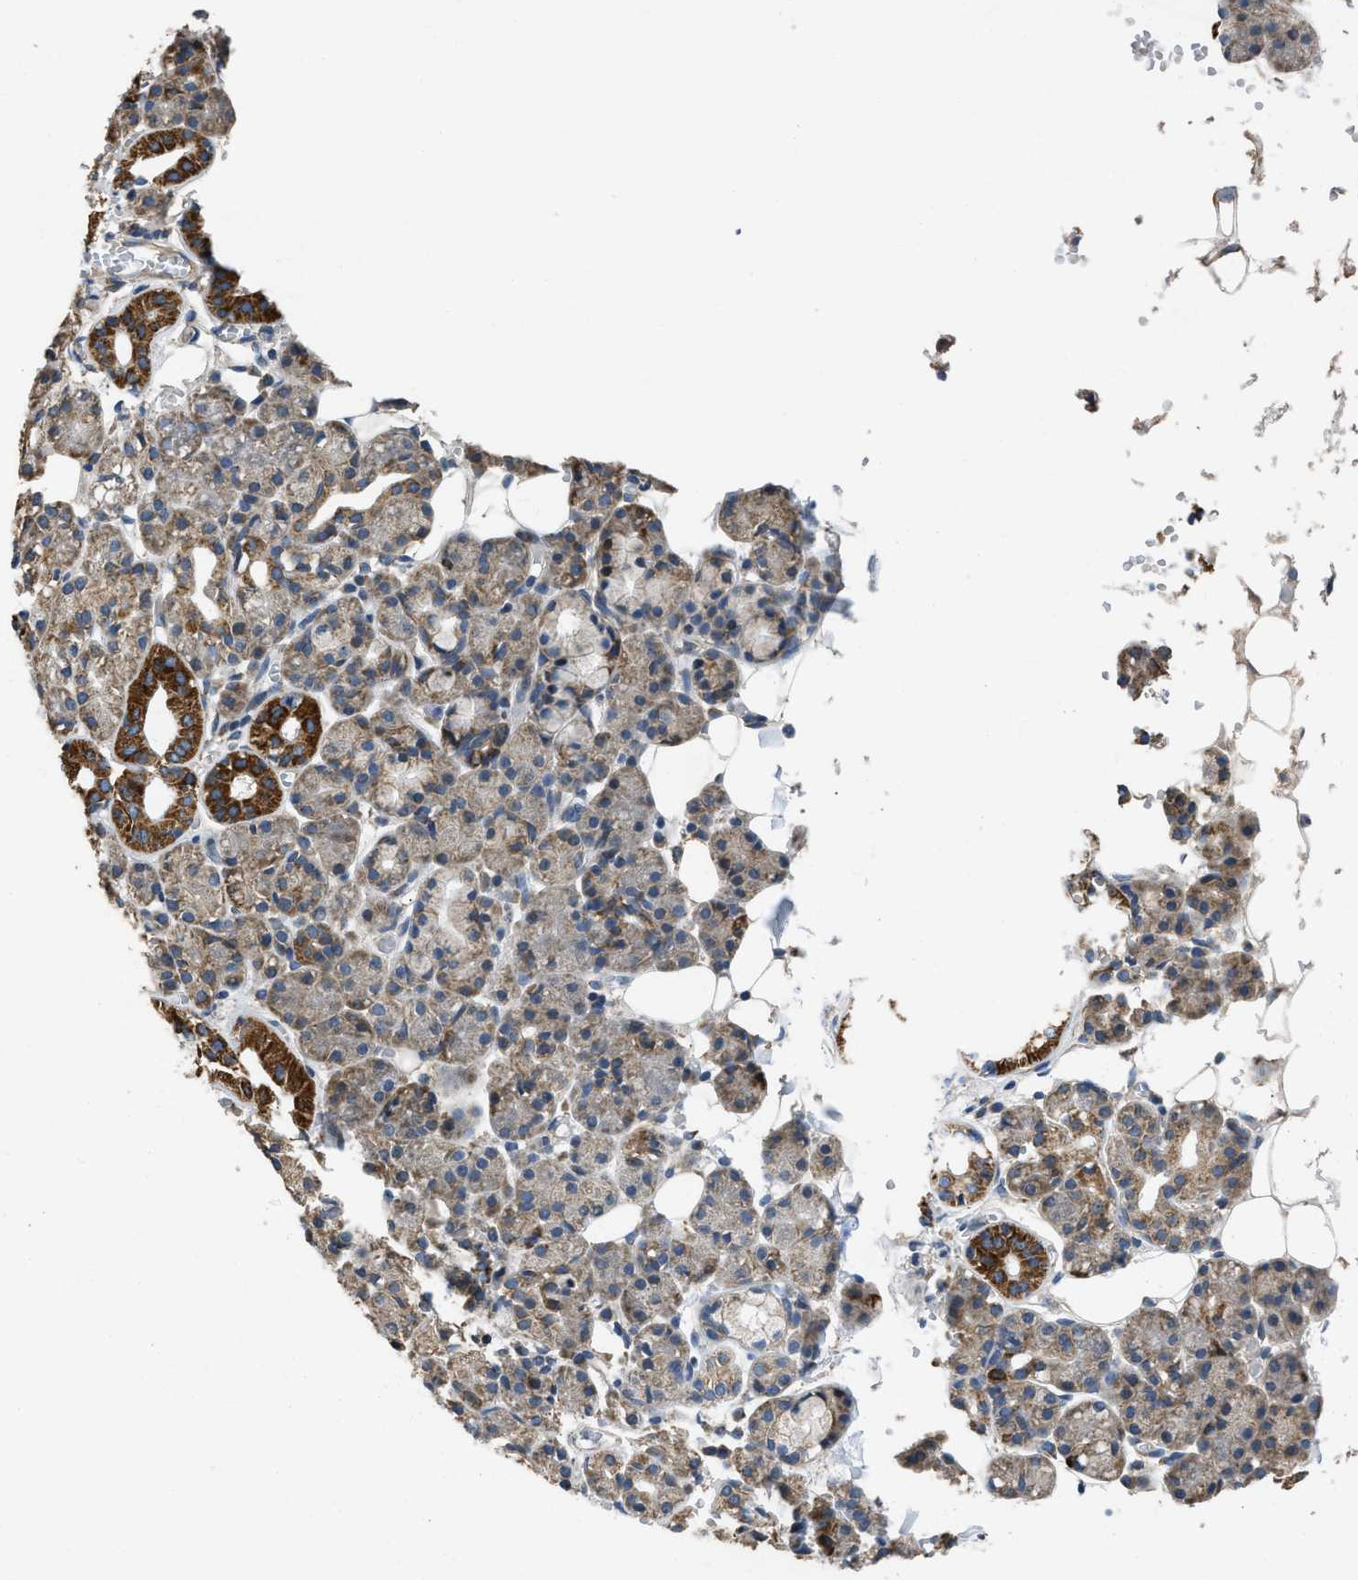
{"staining": {"intensity": "strong", "quantity": ">75%", "location": "cytoplasmic/membranous"}, "tissue": "salivary gland", "cell_type": "Glandular cells", "image_type": "normal", "snomed": [{"axis": "morphology", "description": "Normal tissue, NOS"}, {"axis": "topography", "description": "Salivary gland"}], "caption": "Immunohistochemistry staining of unremarkable salivary gland, which exhibits high levels of strong cytoplasmic/membranous staining in about >75% of glandular cells indicating strong cytoplasmic/membranous protein staining. The staining was performed using DAB (brown) for protein detection and nuclei were counterstained in hematoxylin (blue).", "gene": "TMEM150A", "patient": {"sex": "male", "age": 63}}